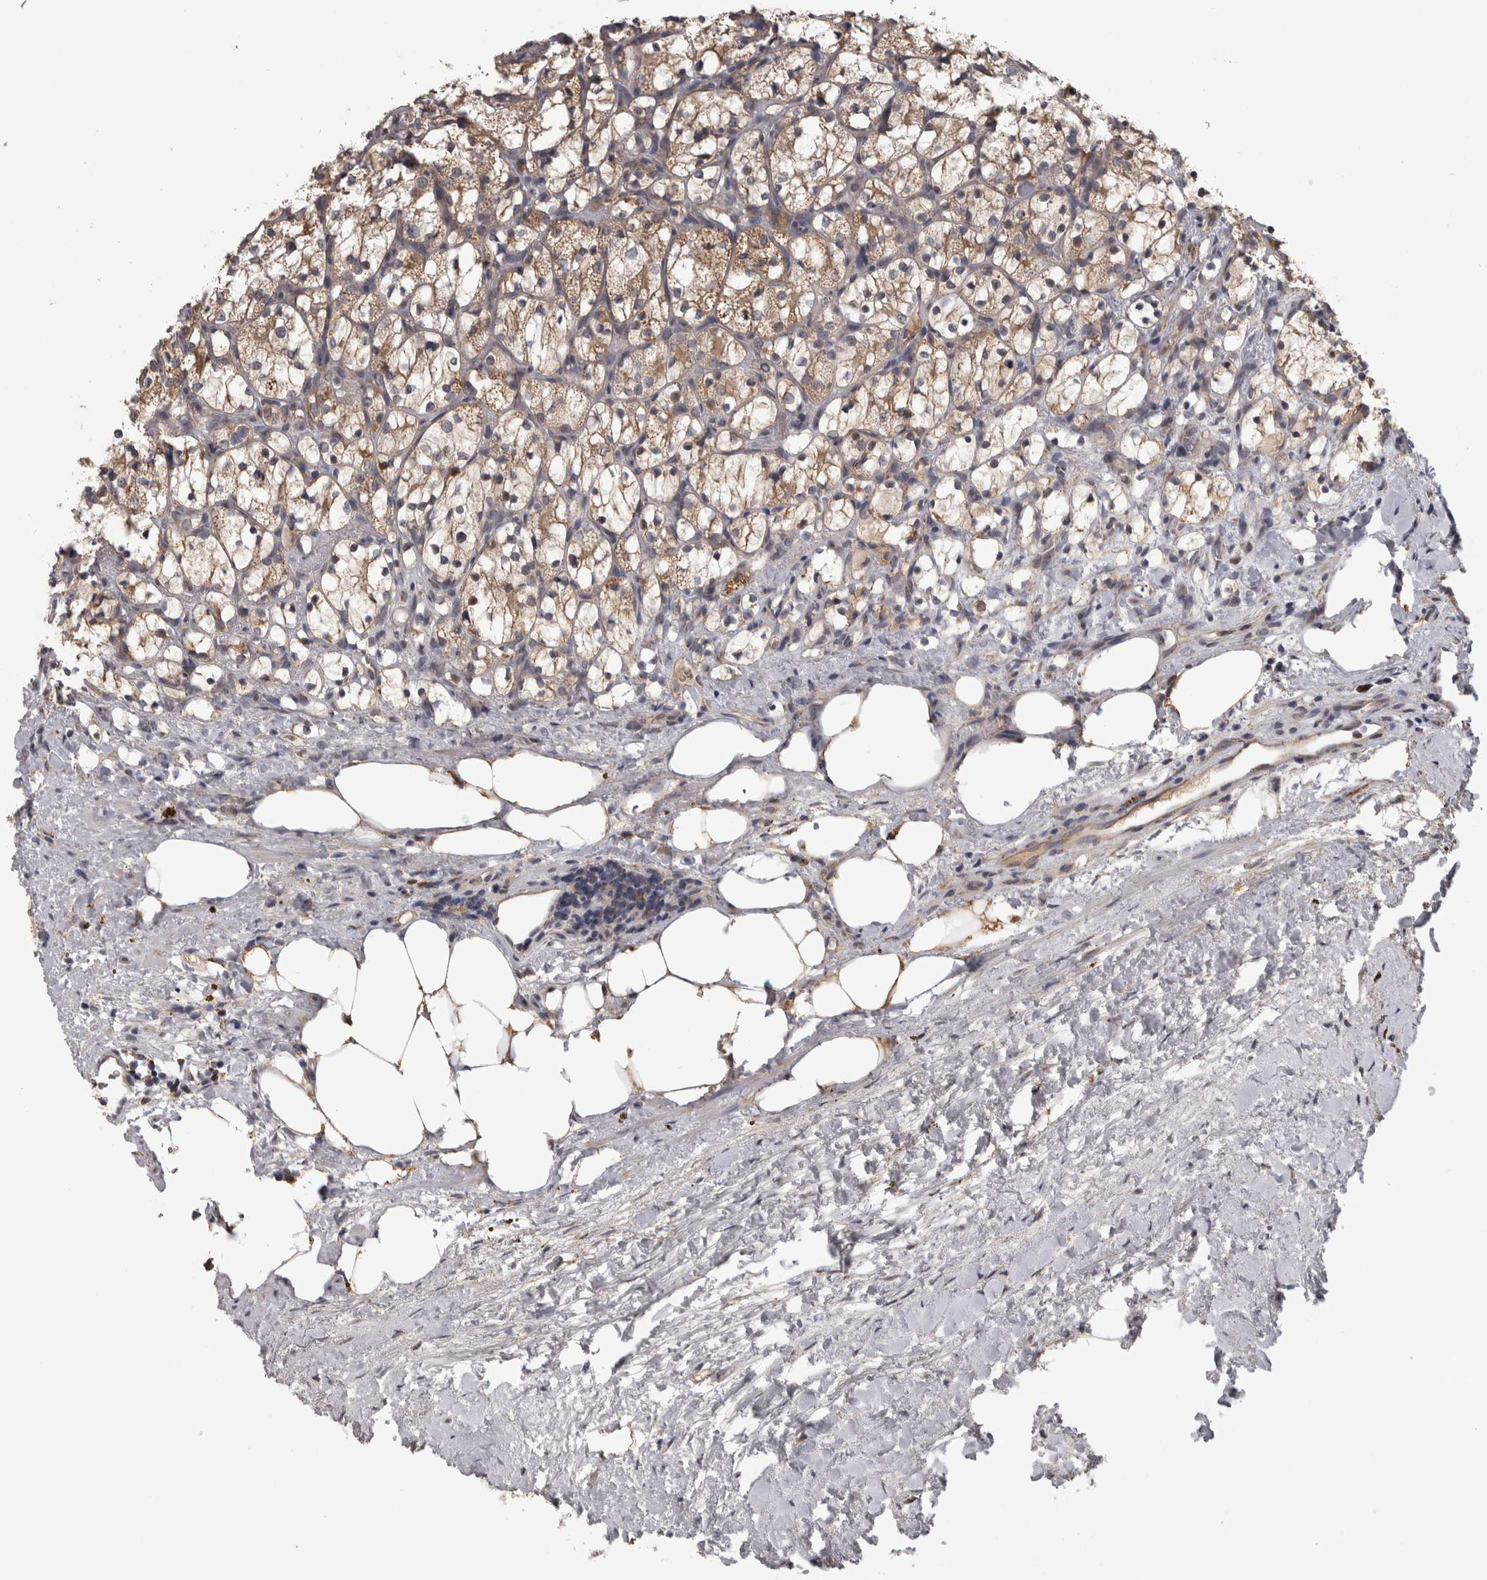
{"staining": {"intensity": "moderate", "quantity": ">75%", "location": "cytoplasmic/membranous"}, "tissue": "renal cancer", "cell_type": "Tumor cells", "image_type": "cancer", "snomed": [{"axis": "morphology", "description": "Adenocarcinoma, NOS"}, {"axis": "topography", "description": "Kidney"}], "caption": "A micrograph of renal cancer (adenocarcinoma) stained for a protein shows moderate cytoplasmic/membranous brown staining in tumor cells.", "gene": "DBT", "patient": {"sex": "female", "age": 69}}